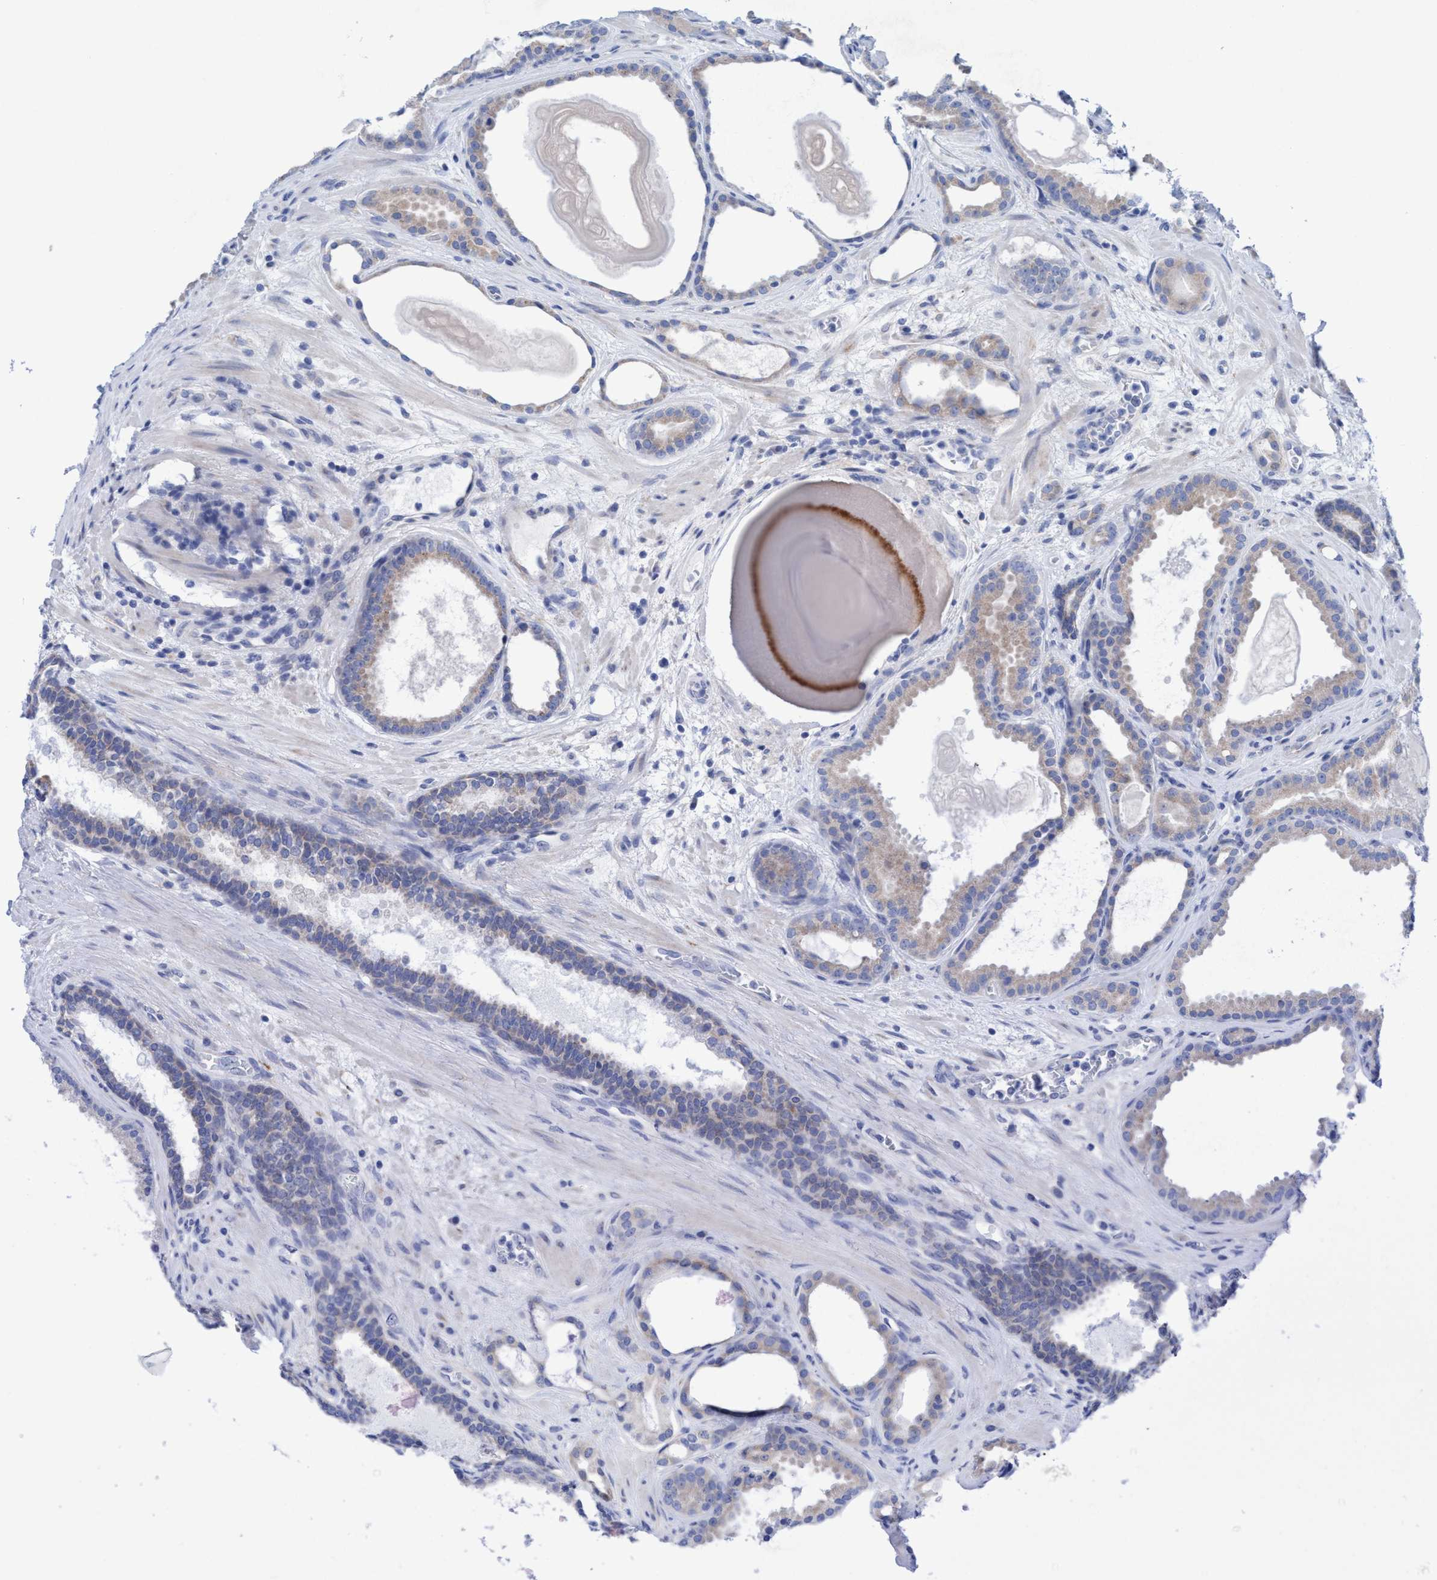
{"staining": {"intensity": "weak", "quantity": "<25%", "location": "cytoplasmic/membranous"}, "tissue": "prostate cancer", "cell_type": "Tumor cells", "image_type": "cancer", "snomed": [{"axis": "morphology", "description": "Adenocarcinoma, High grade"}, {"axis": "topography", "description": "Prostate"}], "caption": "Prostate high-grade adenocarcinoma stained for a protein using immunohistochemistry exhibits no expression tumor cells.", "gene": "RSAD1", "patient": {"sex": "male", "age": 60}}